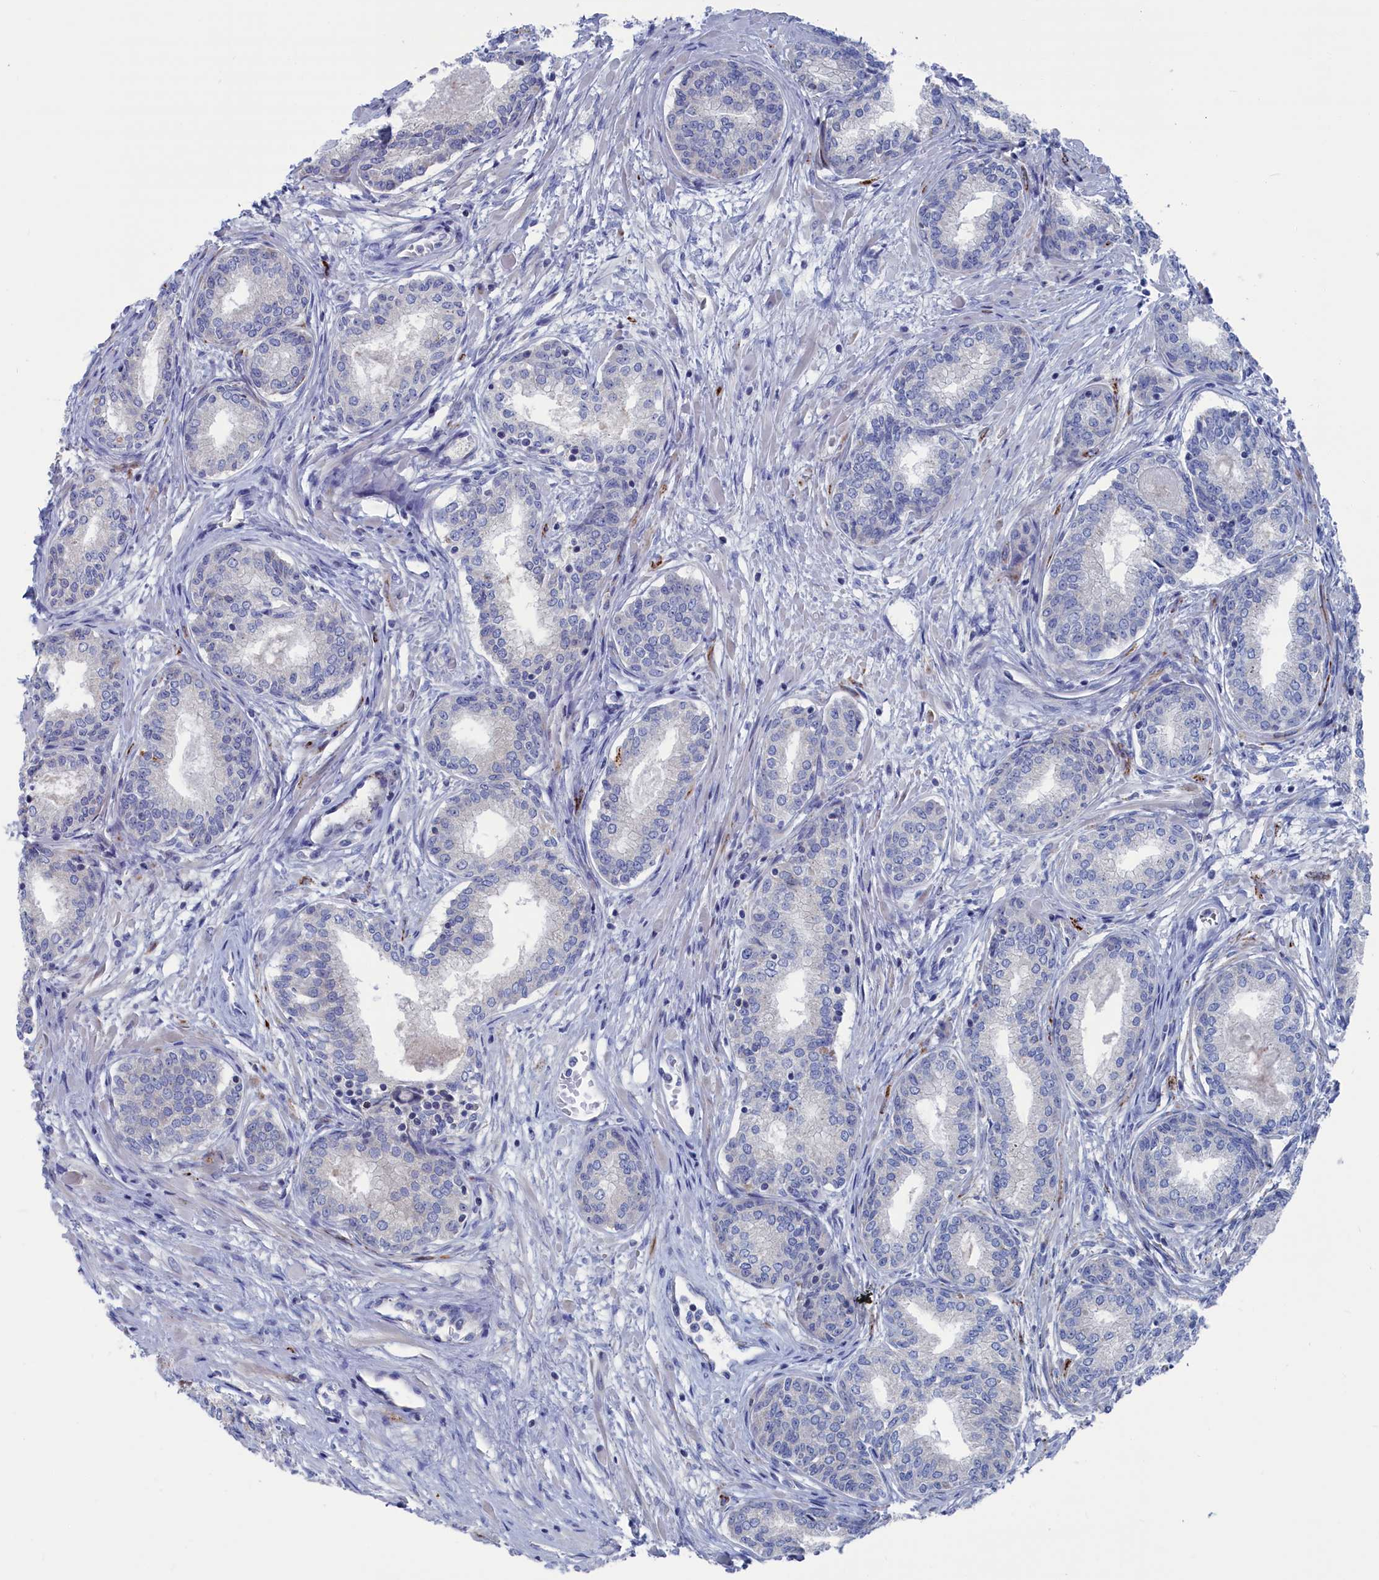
{"staining": {"intensity": "negative", "quantity": "none", "location": "none"}, "tissue": "prostate cancer", "cell_type": "Tumor cells", "image_type": "cancer", "snomed": [{"axis": "morphology", "description": "Adenocarcinoma, High grade"}, {"axis": "topography", "description": "Prostate"}], "caption": "Prostate high-grade adenocarcinoma stained for a protein using IHC demonstrates no expression tumor cells.", "gene": "CEND1", "patient": {"sex": "male", "age": 67}}